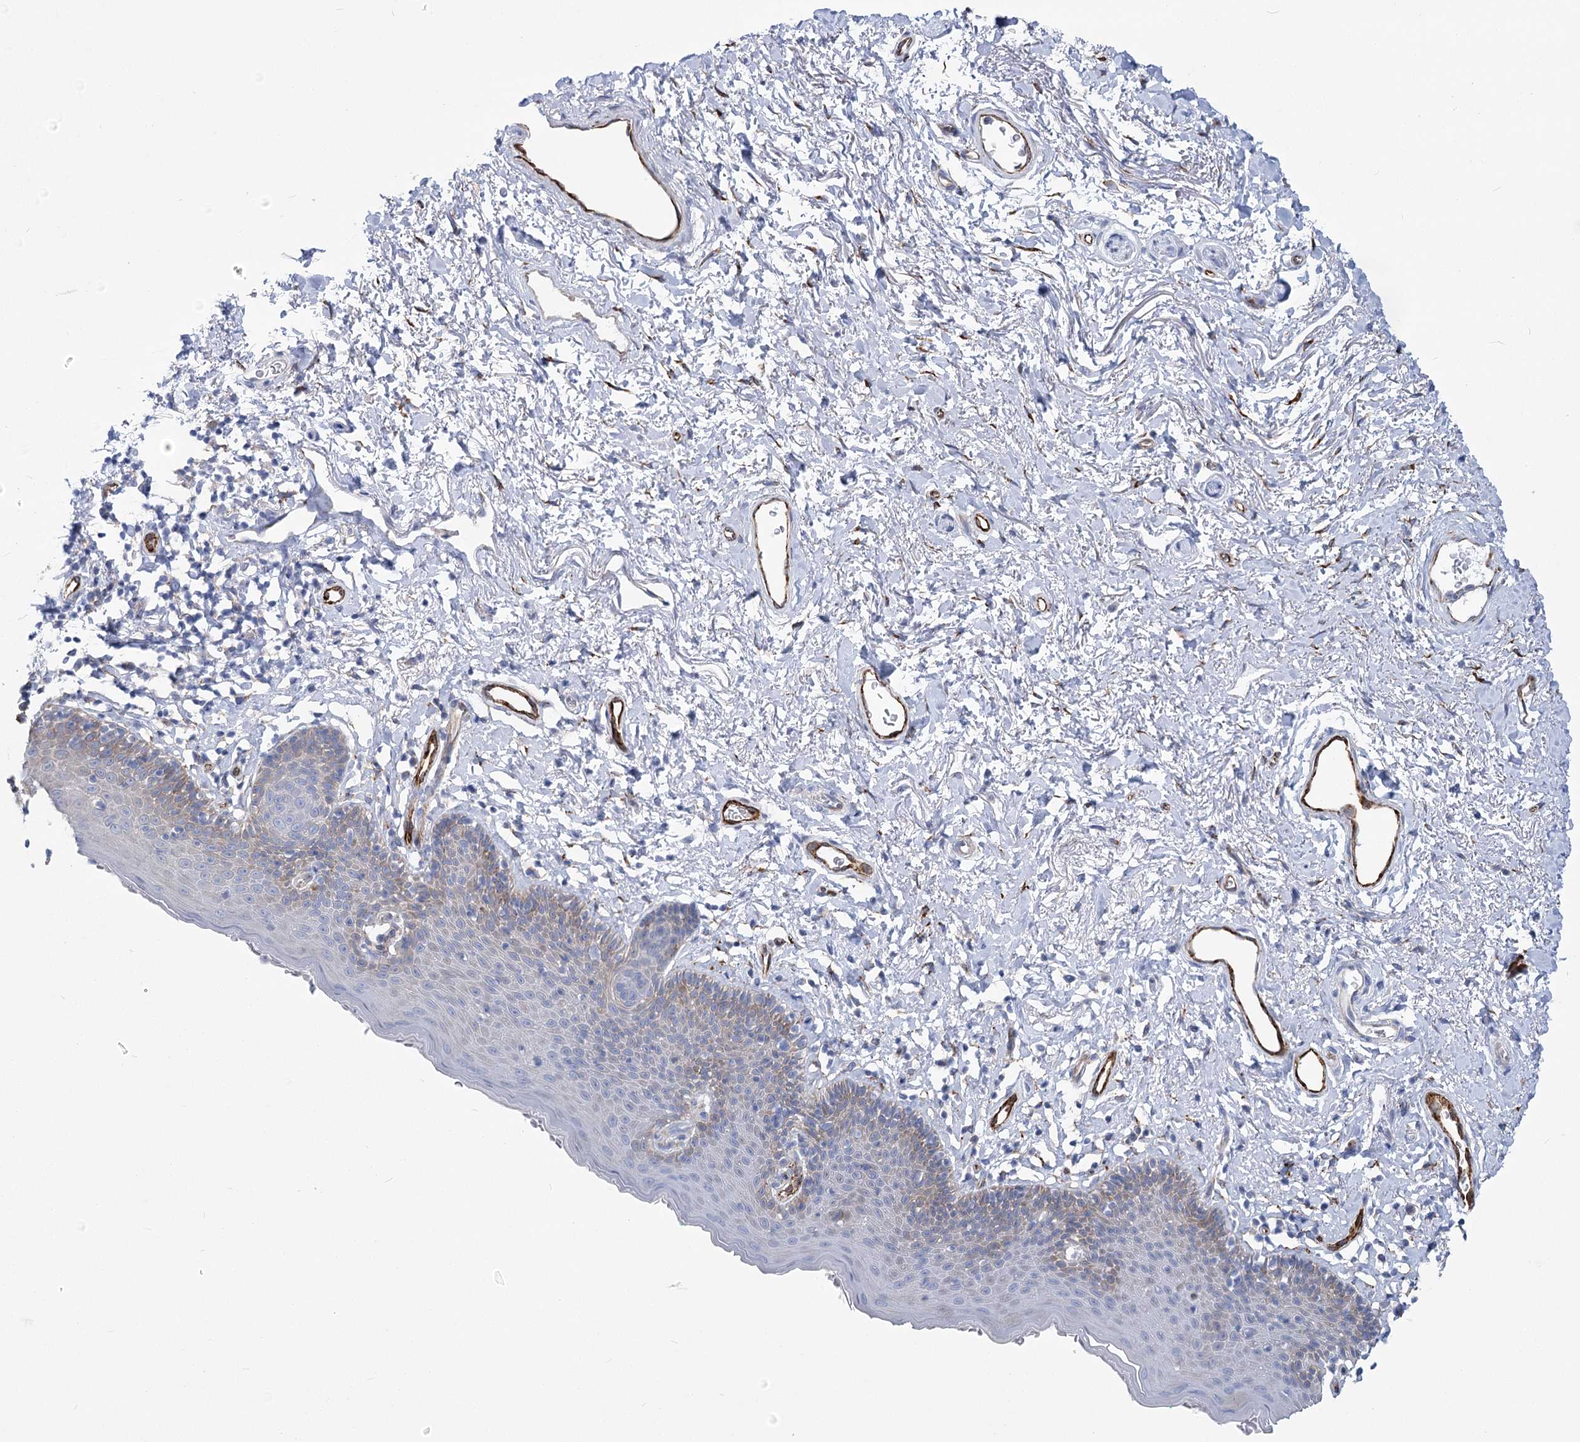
{"staining": {"intensity": "weak", "quantity": "<25%", "location": "cytoplasmic/membranous"}, "tissue": "skin", "cell_type": "Epidermal cells", "image_type": "normal", "snomed": [{"axis": "morphology", "description": "Normal tissue, NOS"}, {"axis": "topography", "description": "Vulva"}], "caption": "IHC of unremarkable human skin exhibits no staining in epidermal cells.", "gene": "YTHDC2", "patient": {"sex": "female", "age": 66}}